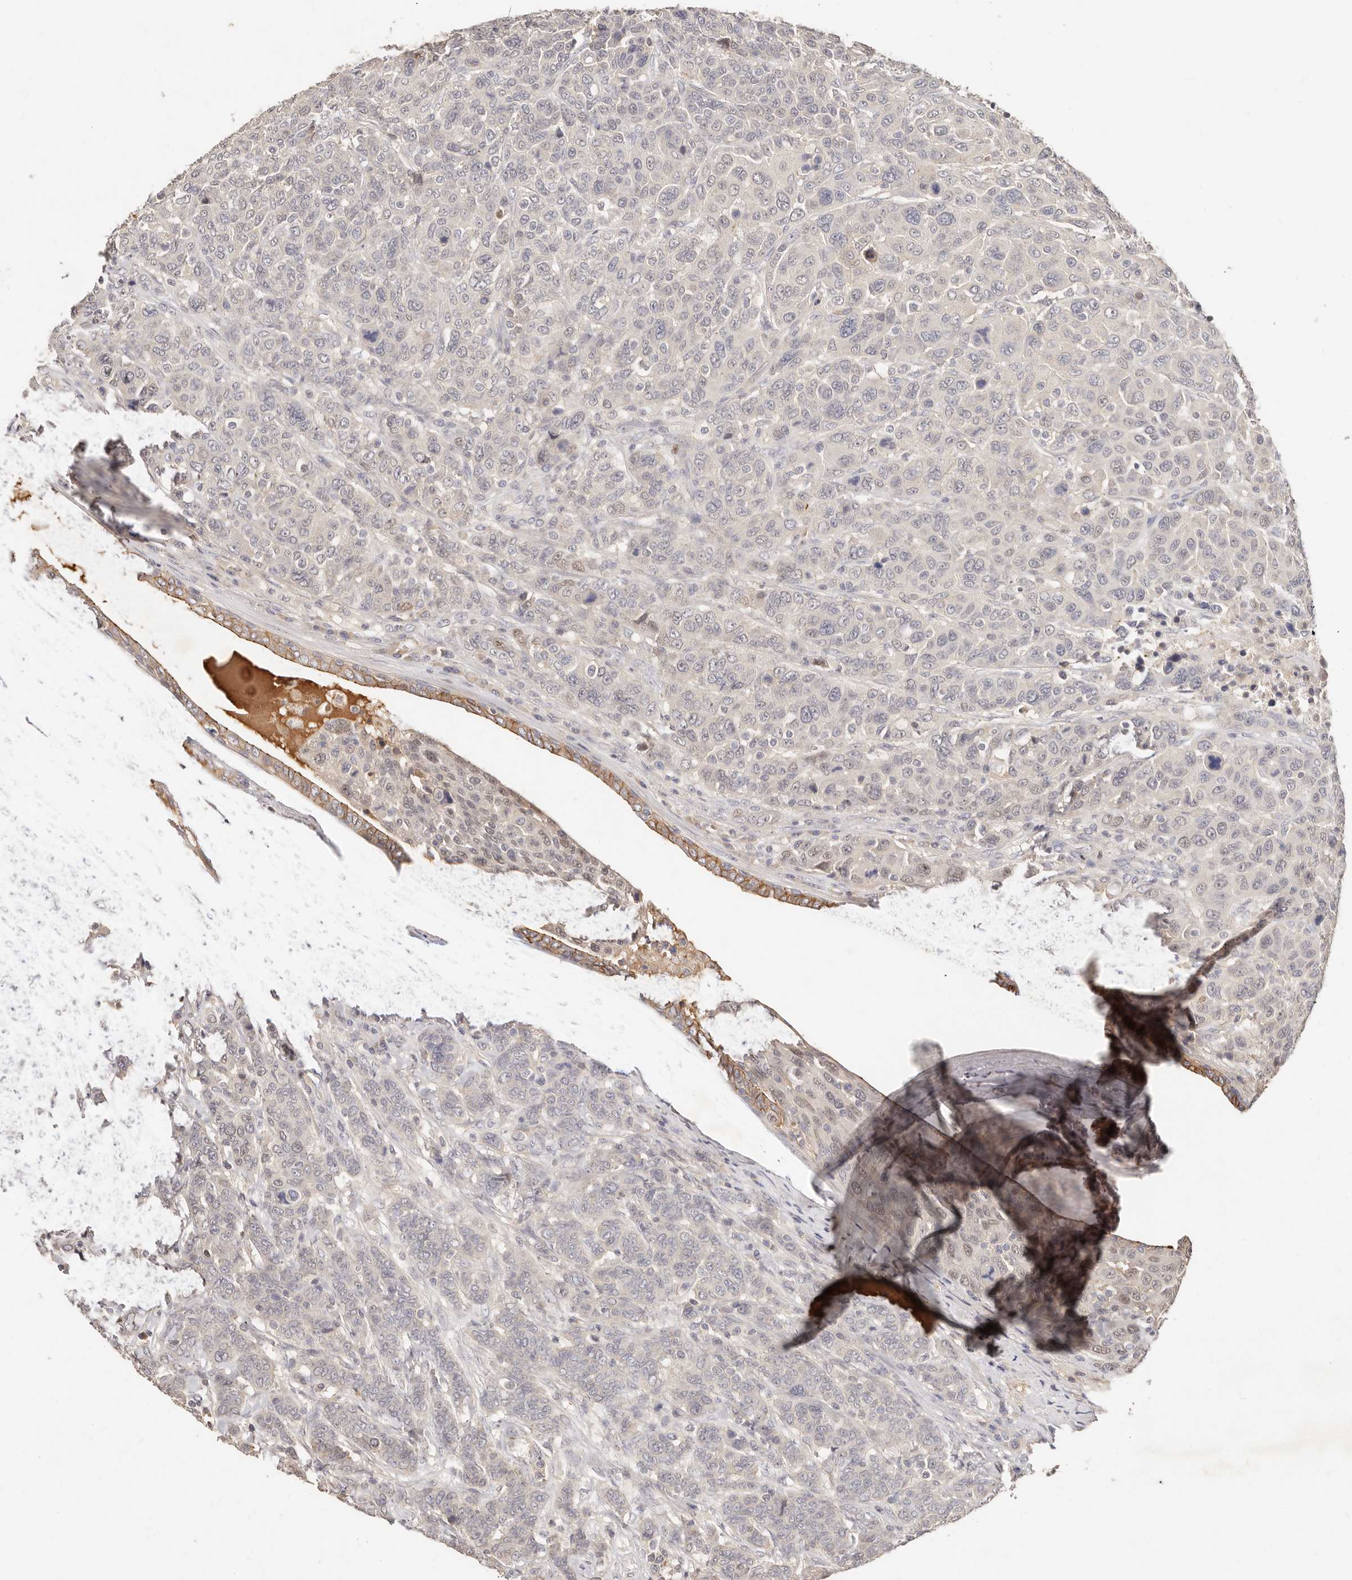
{"staining": {"intensity": "weak", "quantity": "<25%", "location": "cytoplasmic/membranous"}, "tissue": "breast cancer", "cell_type": "Tumor cells", "image_type": "cancer", "snomed": [{"axis": "morphology", "description": "Duct carcinoma"}, {"axis": "topography", "description": "Breast"}], "caption": "The immunohistochemistry (IHC) histopathology image has no significant staining in tumor cells of invasive ductal carcinoma (breast) tissue.", "gene": "CXADR", "patient": {"sex": "female", "age": 37}}